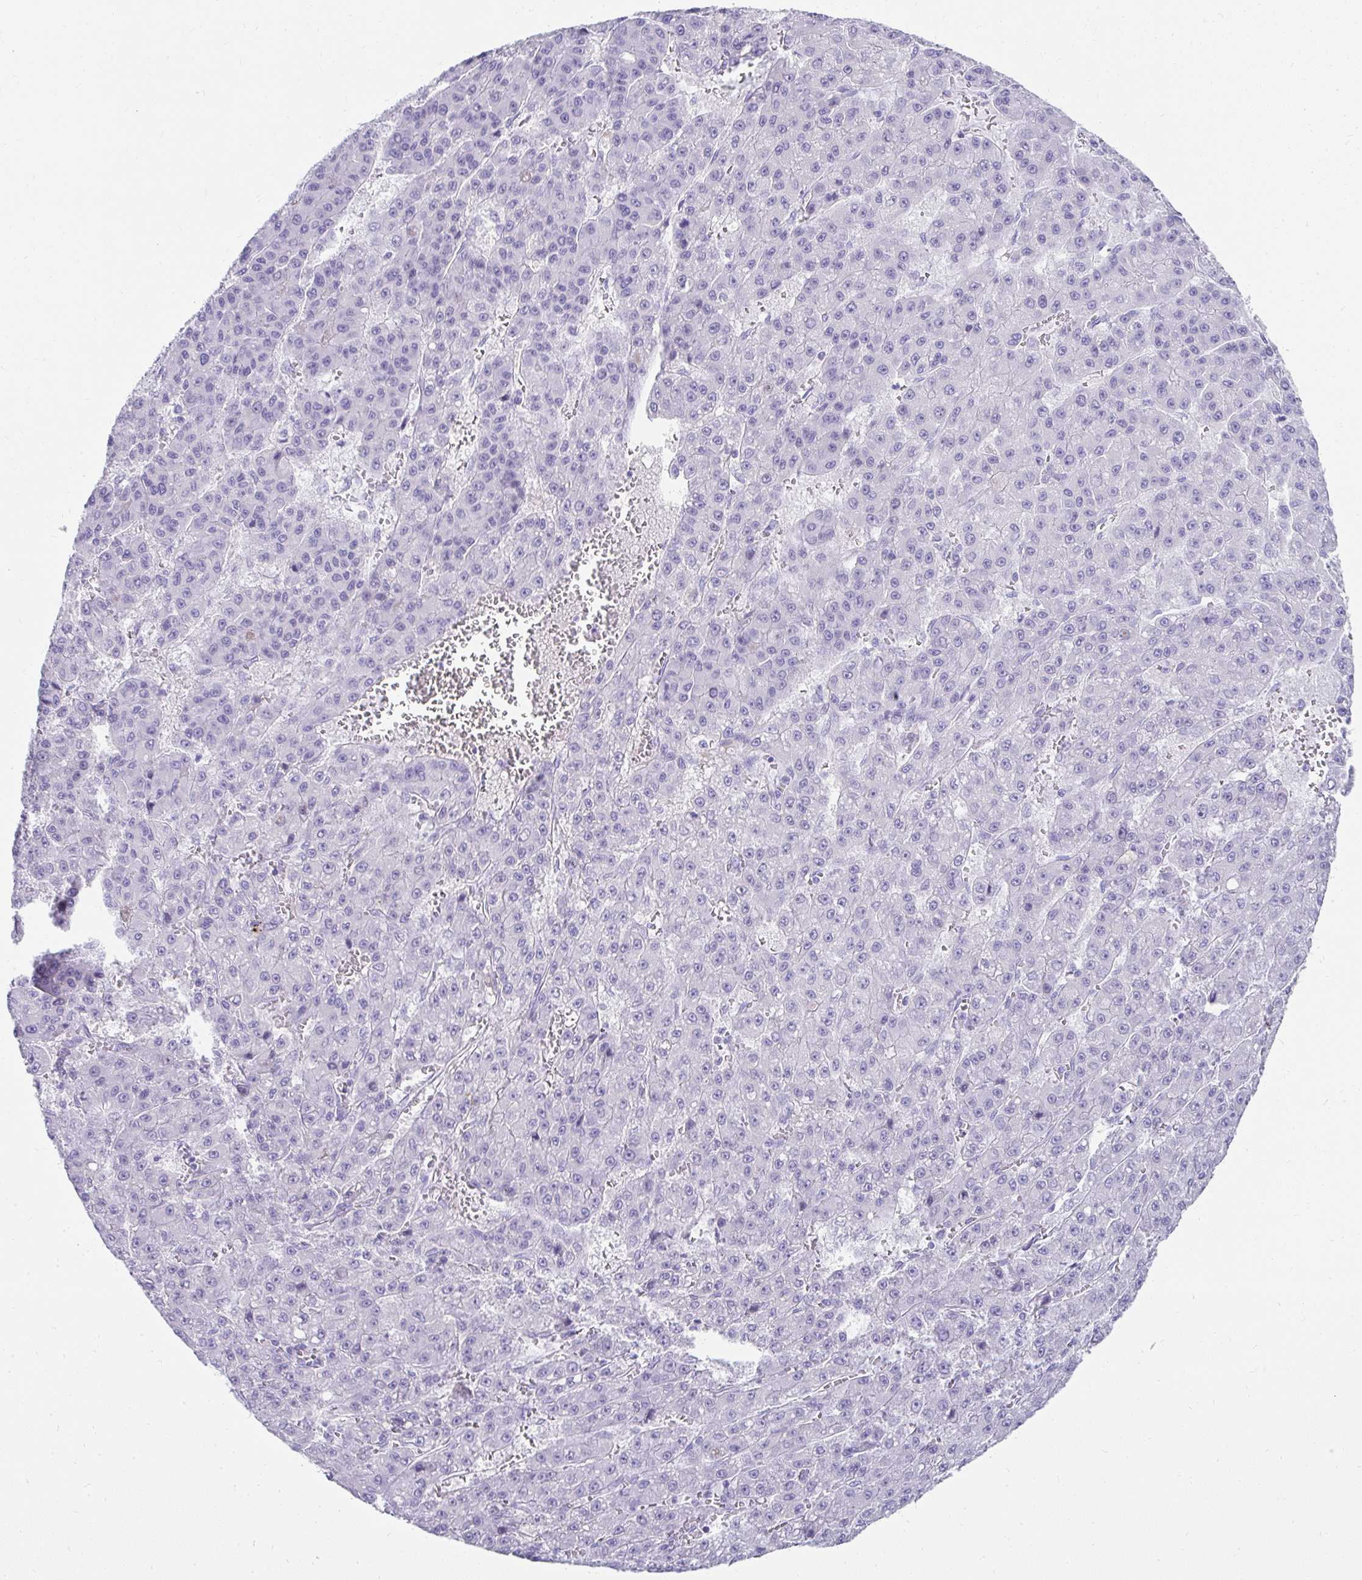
{"staining": {"intensity": "negative", "quantity": "none", "location": "none"}, "tissue": "liver cancer", "cell_type": "Tumor cells", "image_type": "cancer", "snomed": [{"axis": "morphology", "description": "Carcinoma, Hepatocellular, NOS"}, {"axis": "topography", "description": "Liver"}], "caption": "A histopathology image of human liver cancer is negative for staining in tumor cells.", "gene": "TNNT1", "patient": {"sex": "male", "age": 70}}